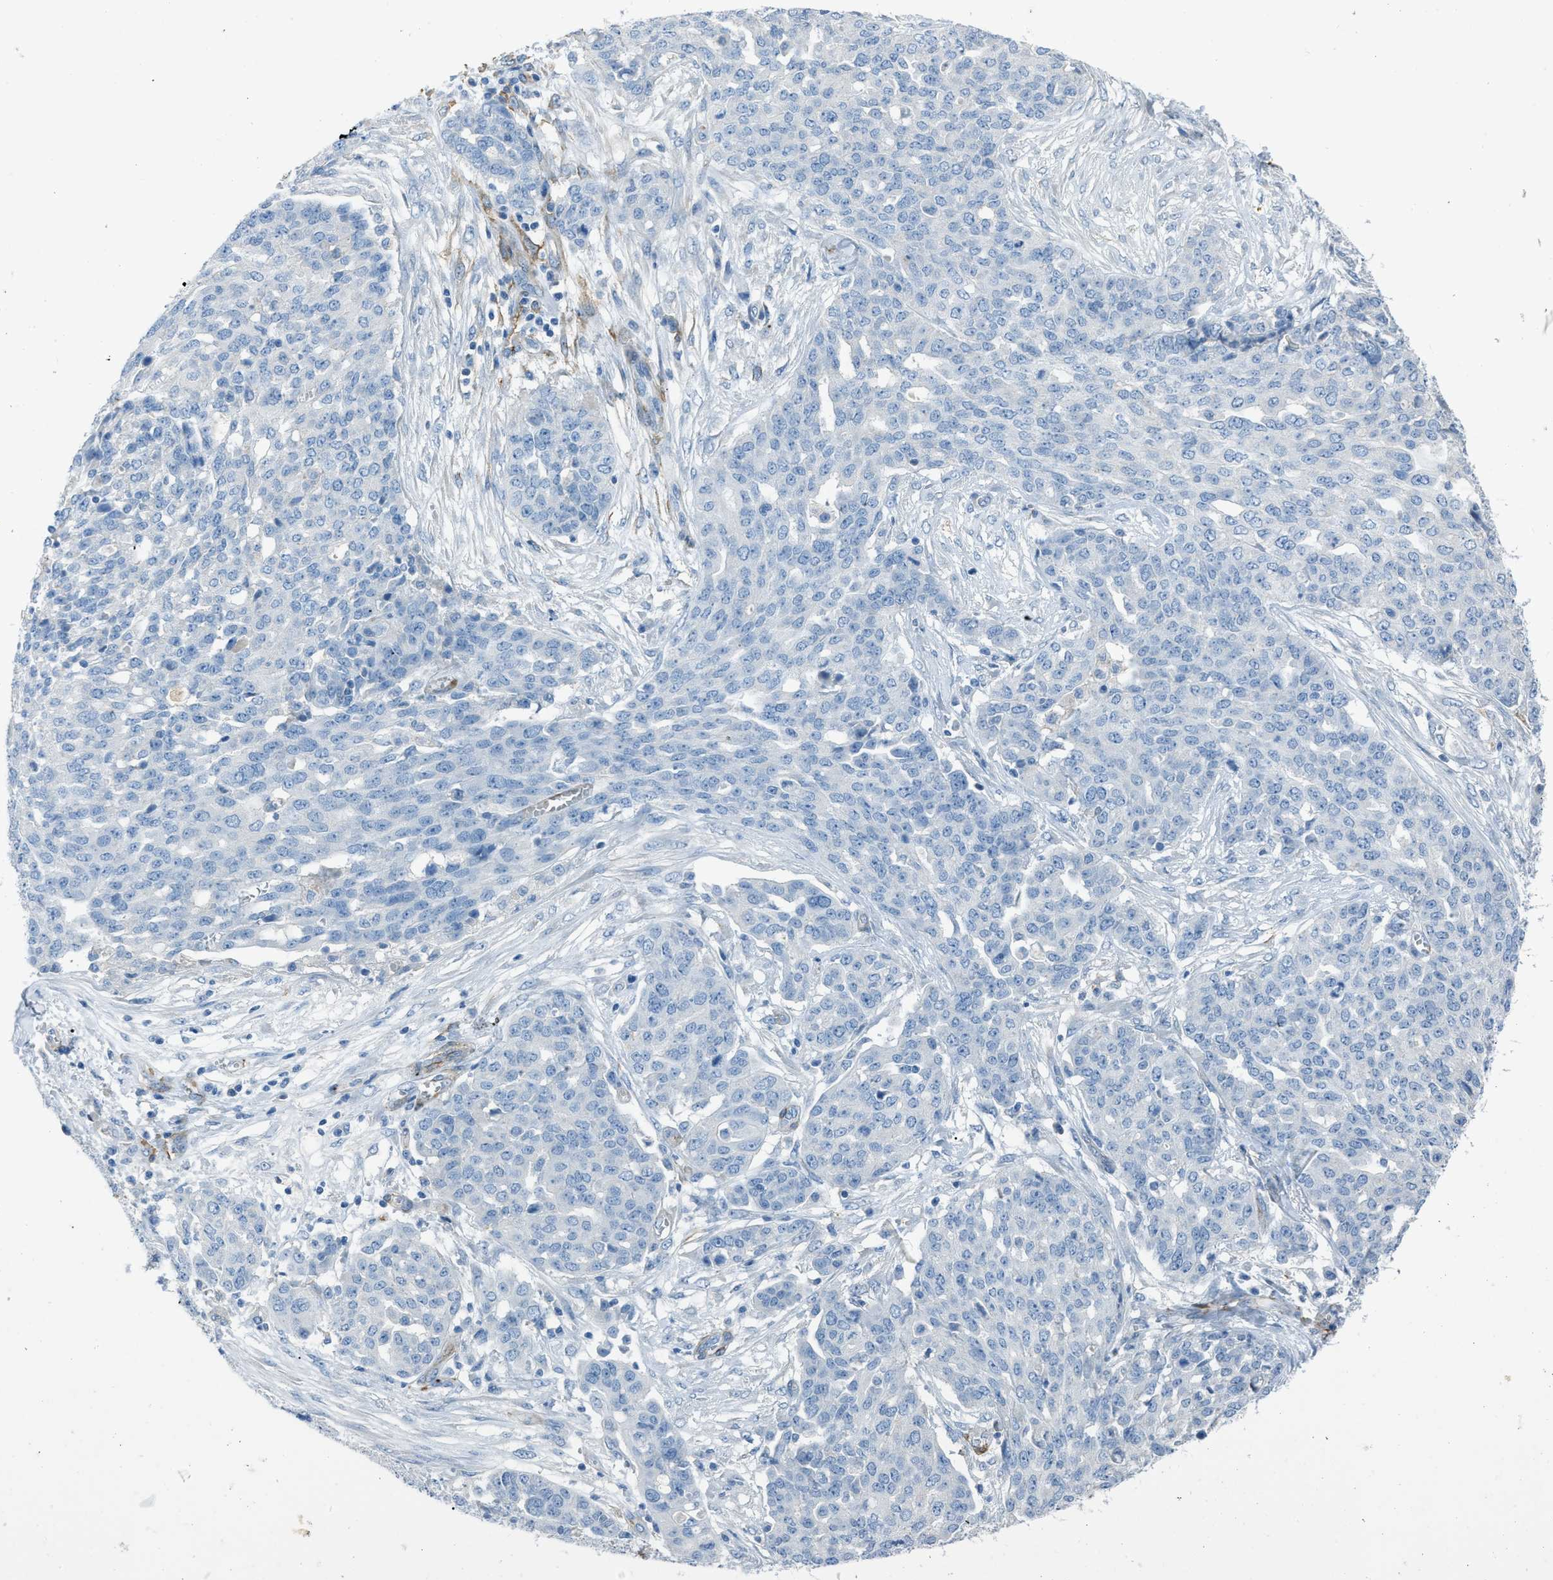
{"staining": {"intensity": "negative", "quantity": "none", "location": "none"}, "tissue": "ovarian cancer", "cell_type": "Tumor cells", "image_type": "cancer", "snomed": [{"axis": "morphology", "description": "Cystadenocarcinoma, serous, NOS"}, {"axis": "topography", "description": "Soft tissue"}, {"axis": "topography", "description": "Ovary"}], "caption": "Immunohistochemistry (IHC) photomicrograph of human ovarian cancer (serous cystadenocarcinoma) stained for a protein (brown), which displays no staining in tumor cells.", "gene": "SLC22A15", "patient": {"sex": "female", "age": 57}}